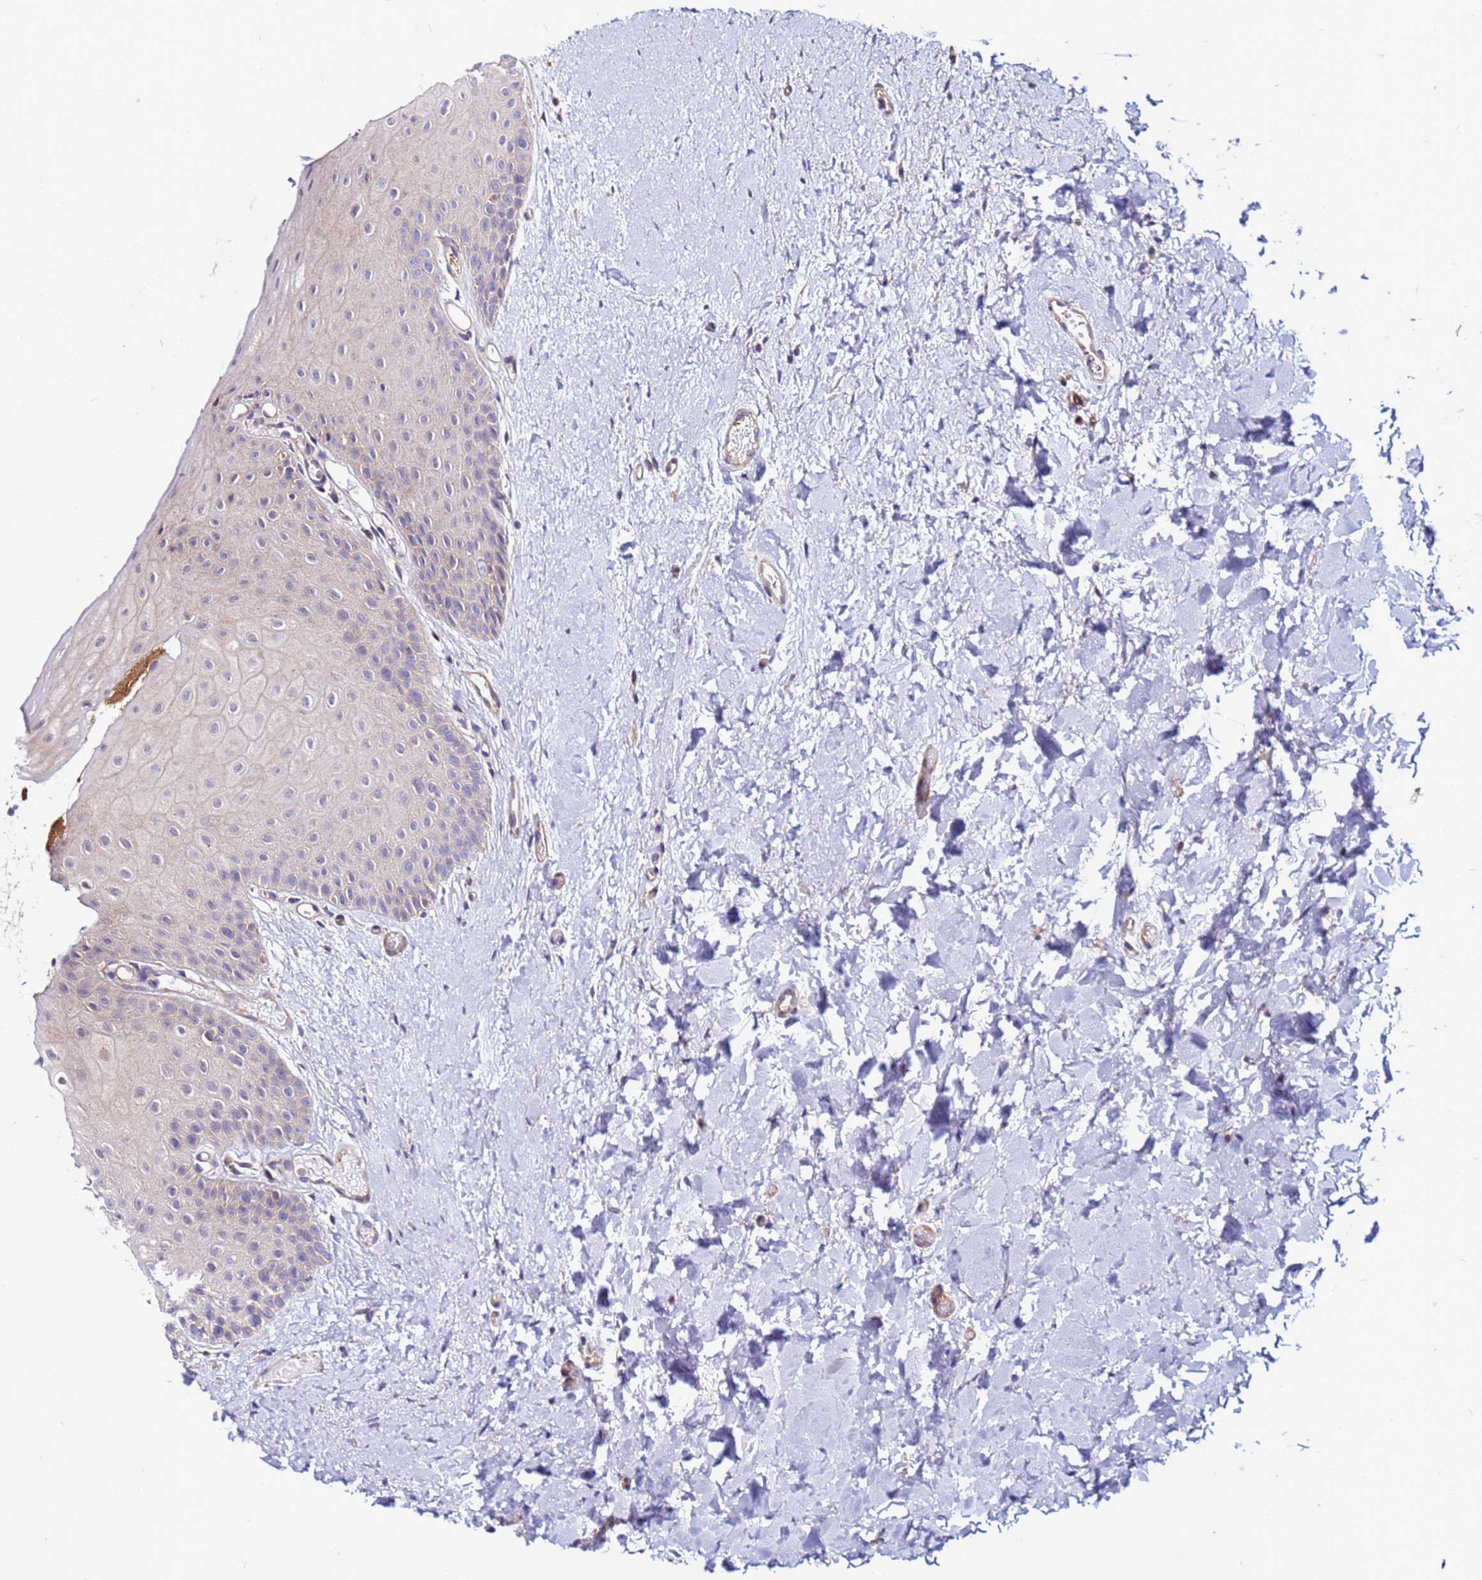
{"staining": {"intensity": "weak", "quantity": "<25%", "location": "cytoplasmic/membranous"}, "tissue": "oral mucosa", "cell_type": "Squamous epithelial cells", "image_type": "normal", "snomed": [{"axis": "morphology", "description": "Normal tissue, NOS"}, {"axis": "topography", "description": "Oral tissue"}], "caption": "Immunohistochemistry (IHC) of normal oral mucosa demonstrates no staining in squamous epithelial cells.", "gene": "STK38L", "patient": {"sex": "female", "age": 67}}